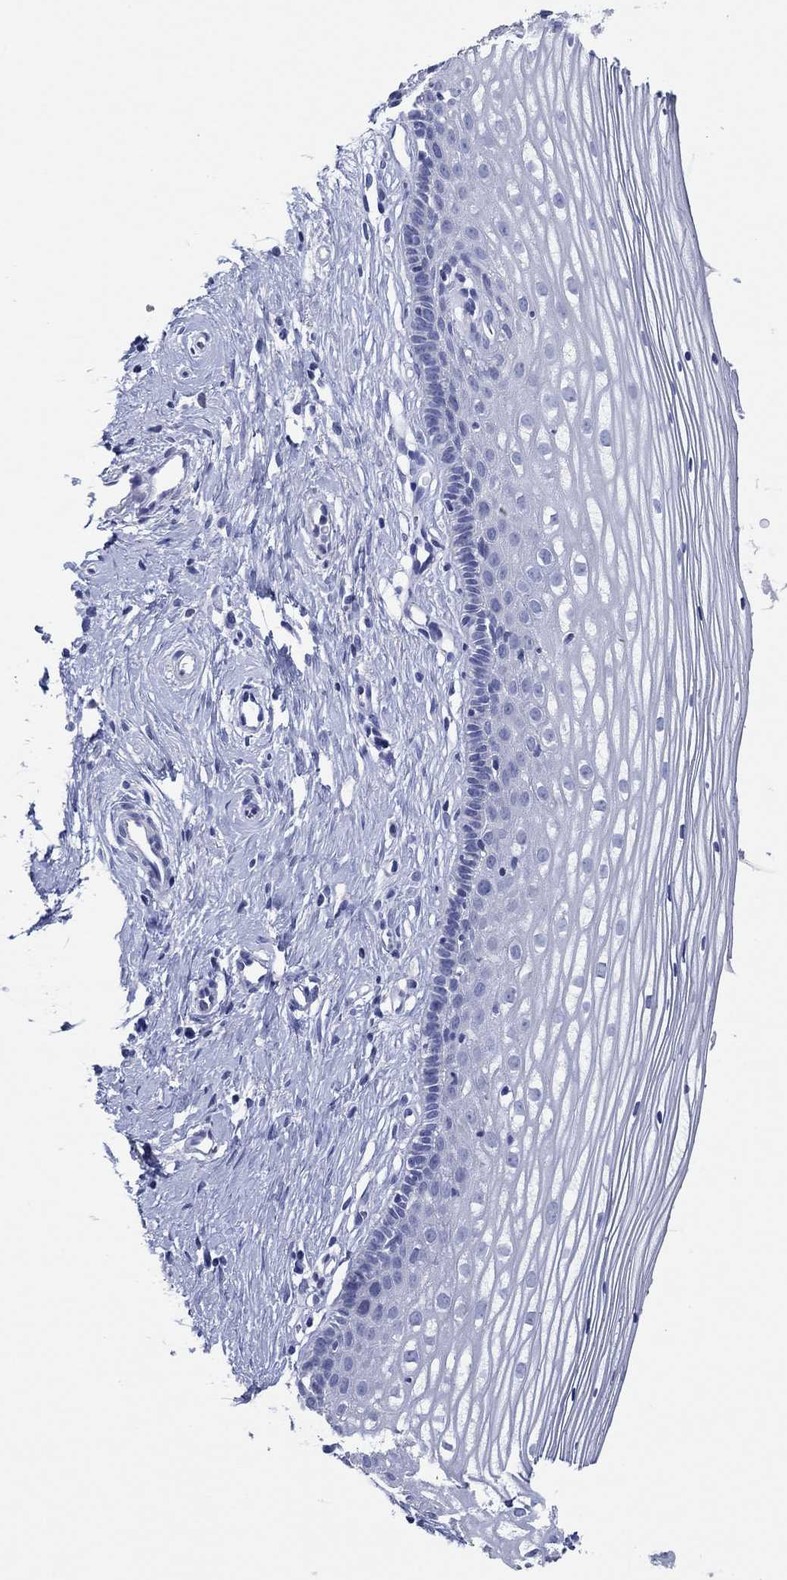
{"staining": {"intensity": "negative", "quantity": "none", "location": "none"}, "tissue": "cervix", "cell_type": "Glandular cells", "image_type": "normal", "snomed": [{"axis": "morphology", "description": "Normal tissue, NOS"}, {"axis": "topography", "description": "Cervix"}], "caption": "Immunohistochemistry (IHC) photomicrograph of benign cervix: cervix stained with DAB (3,3'-diaminobenzidine) exhibits no significant protein positivity in glandular cells.", "gene": "POU5F1", "patient": {"sex": "female", "age": 40}}